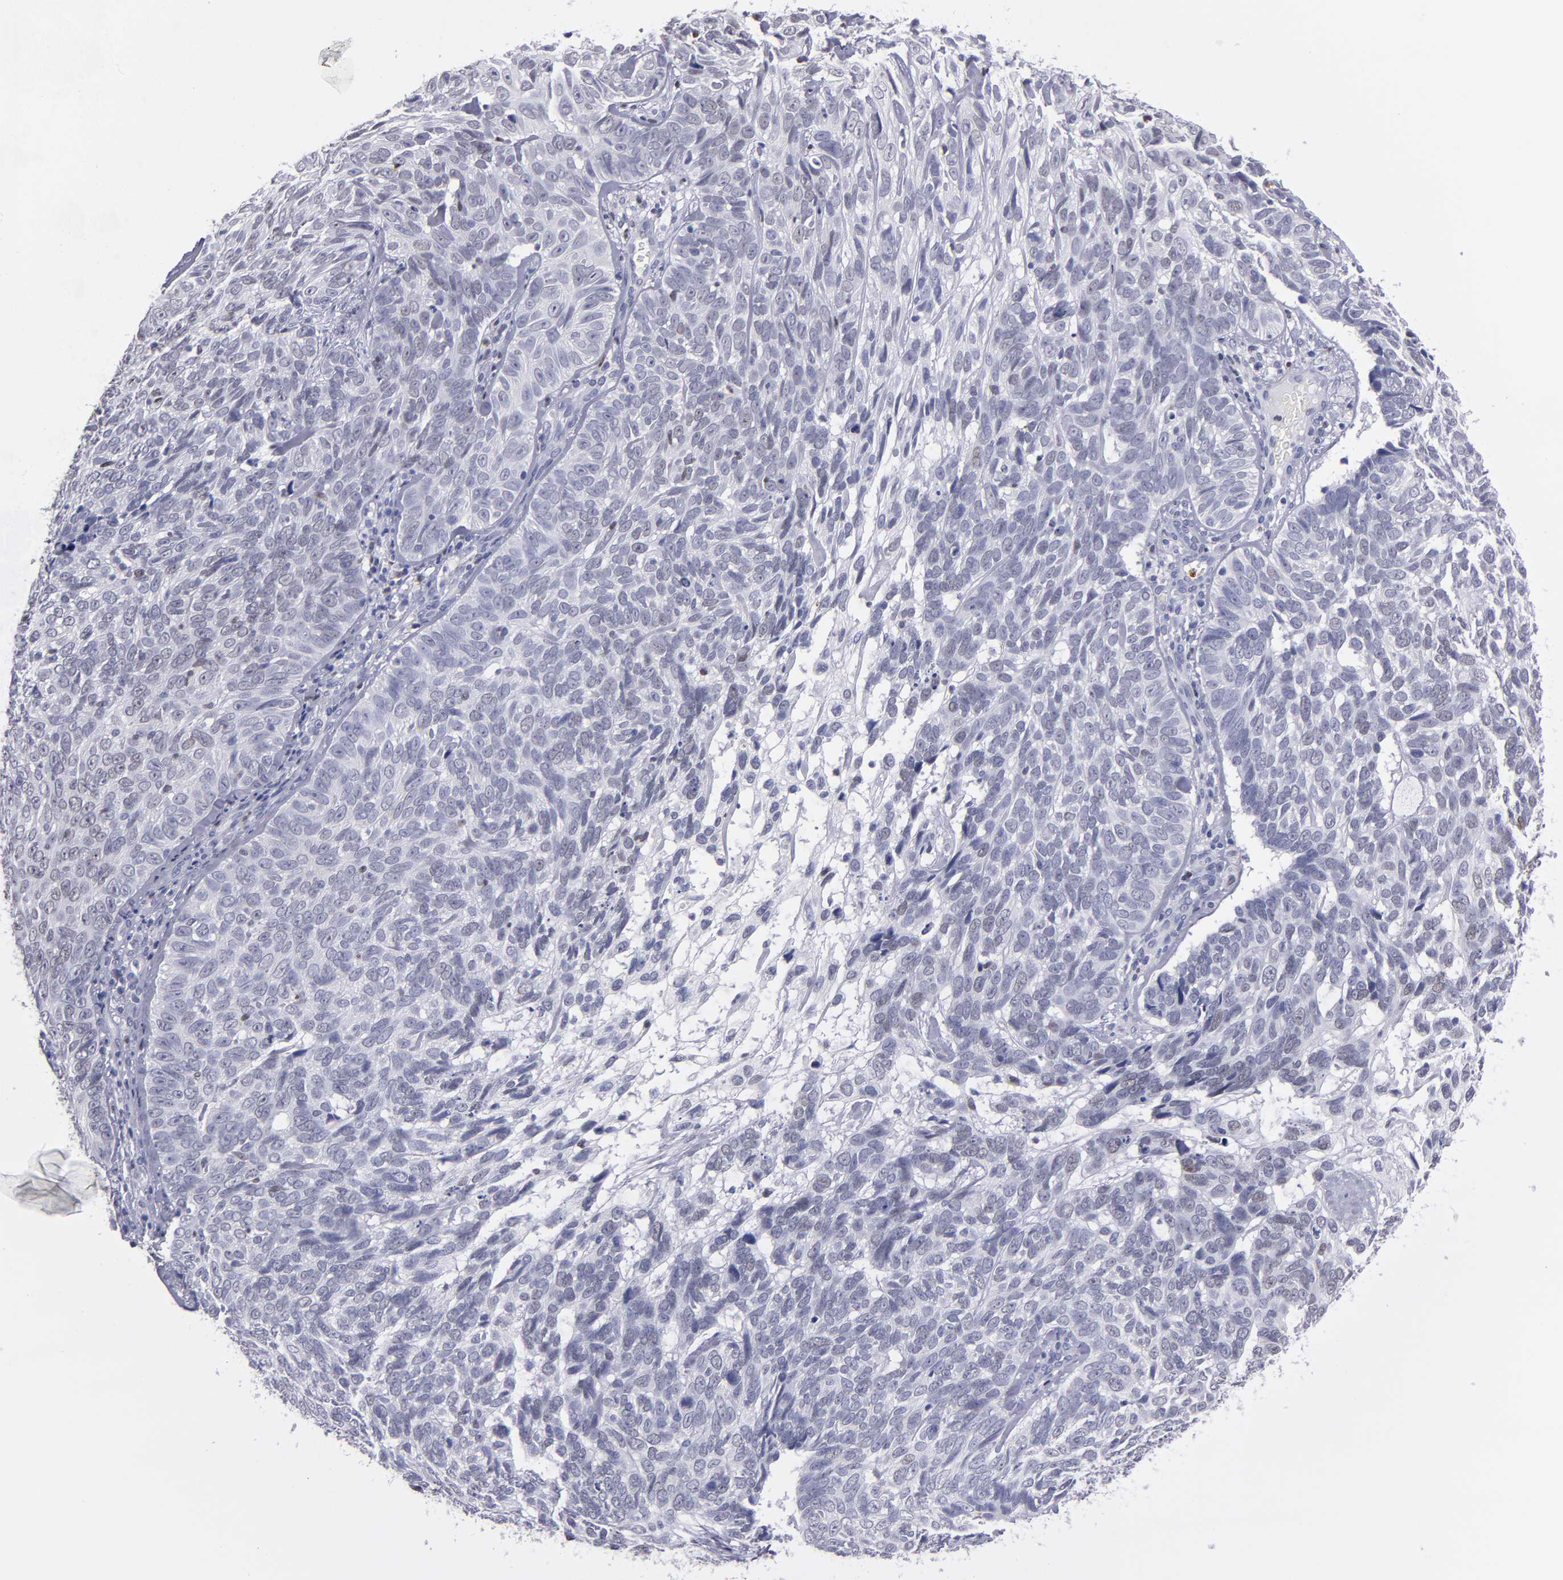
{"staining": {"intensity": "negative", "quantity": "none", "location": "none"}, "tissue": "skin cancer", "cell_type": "Tumor cells", "image_type": "cancer", "snomed": [{"axis": "morphology", "description": "Basal cell carcinoma"}, {"axis": "topography", "description": "Skin"}], "caption": "The histopathology image displays no significant expression in tumor cells of basal cell carcinoma (skin).", "gene": "IRF8", "patient": {"sex": "male", "age": 72}}